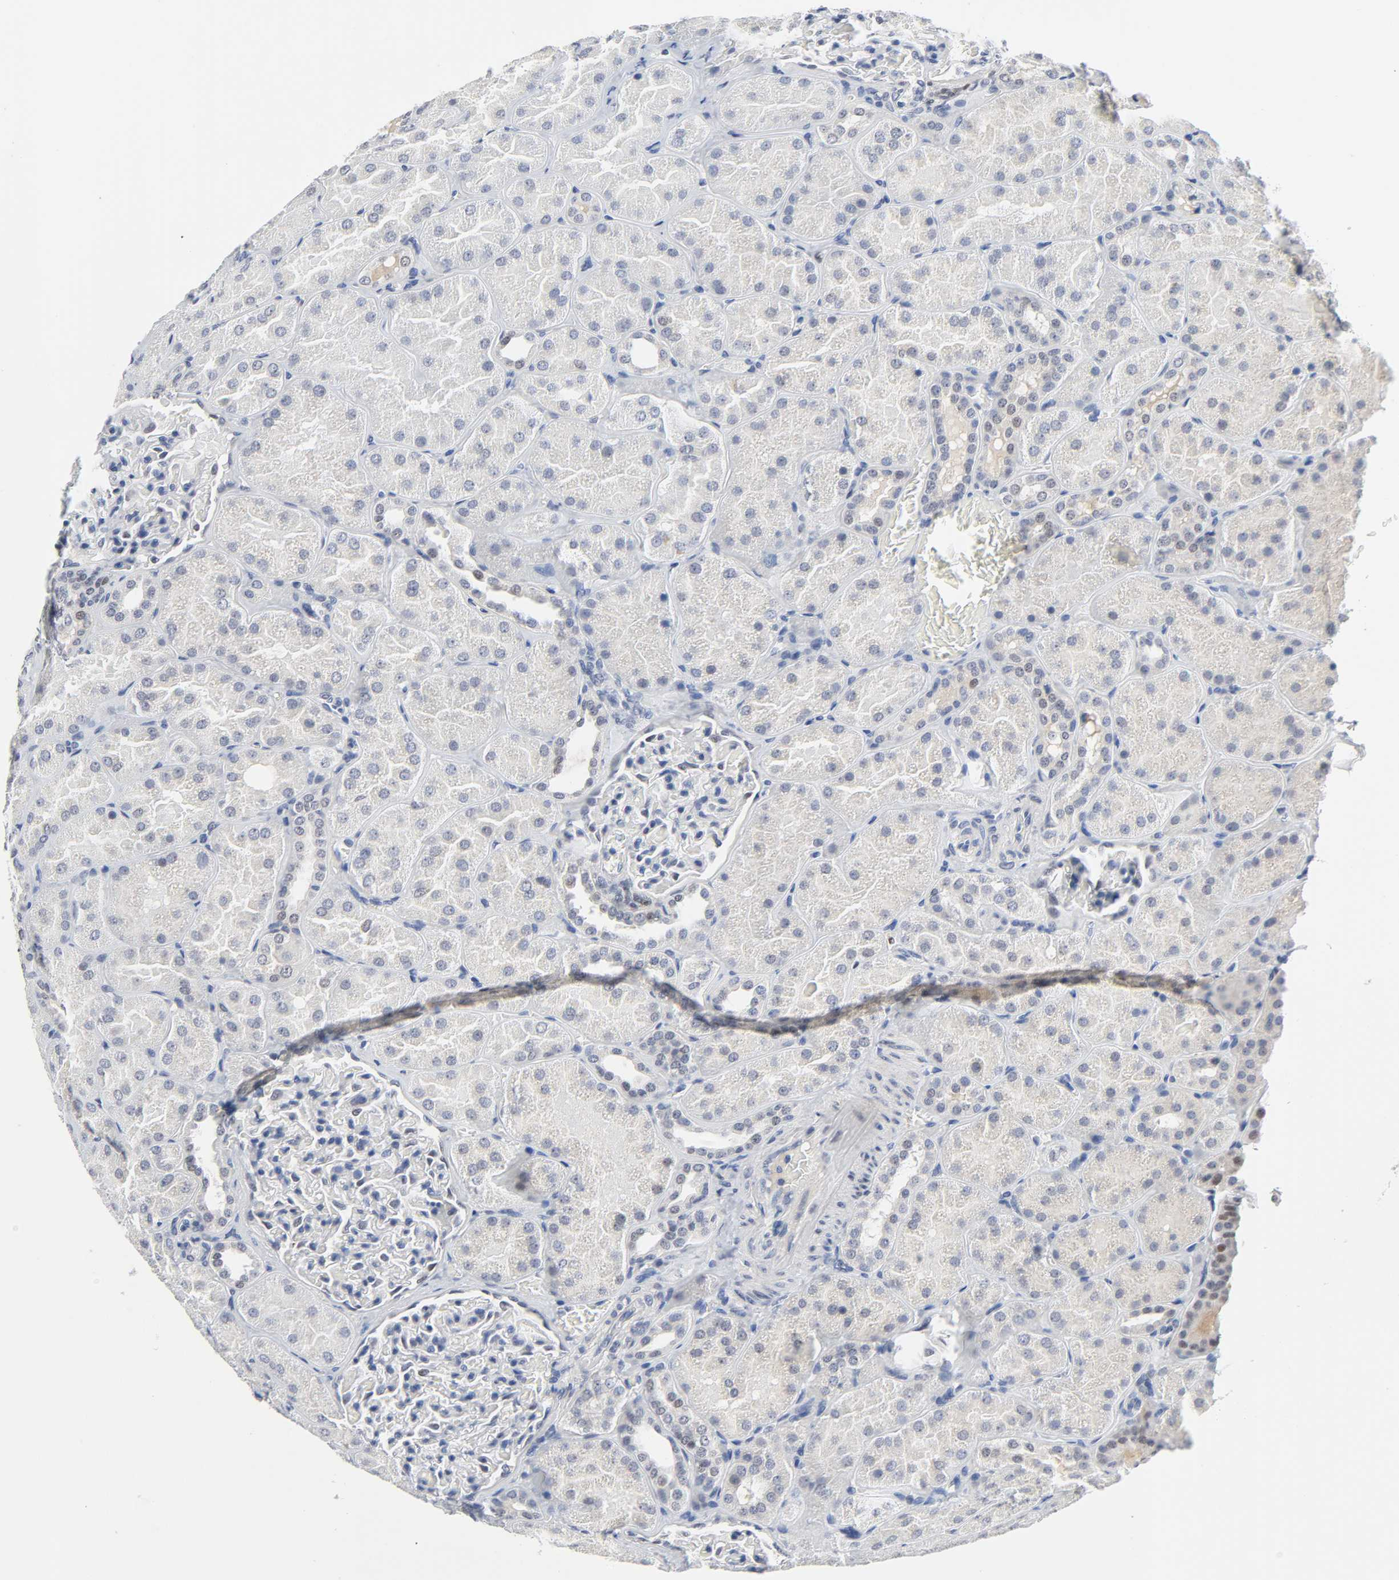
{"staining": {"intensity": "weak", "quantity": "<25%", "location": "nuclear"}, "tissue": "kidney", "cell_type": "Cells in glomeruli", "image_type": "normal", "snomed": [{"axis": "morphology", "description": "Normal tissue, NOS"}, {"axis": "topography", "description": "Kidney"}], "caption": "Immunohistochemistry of benign human kidney demonstrates no positivity in cells in glomeruli. The staining is performed using DAB (3,3'-diaminobenzidine) brown chromogen with nuclei counter-stained in using hematoxylin.", "gene": "WEE1", "patient": {"sex": "male", "age": 28}}